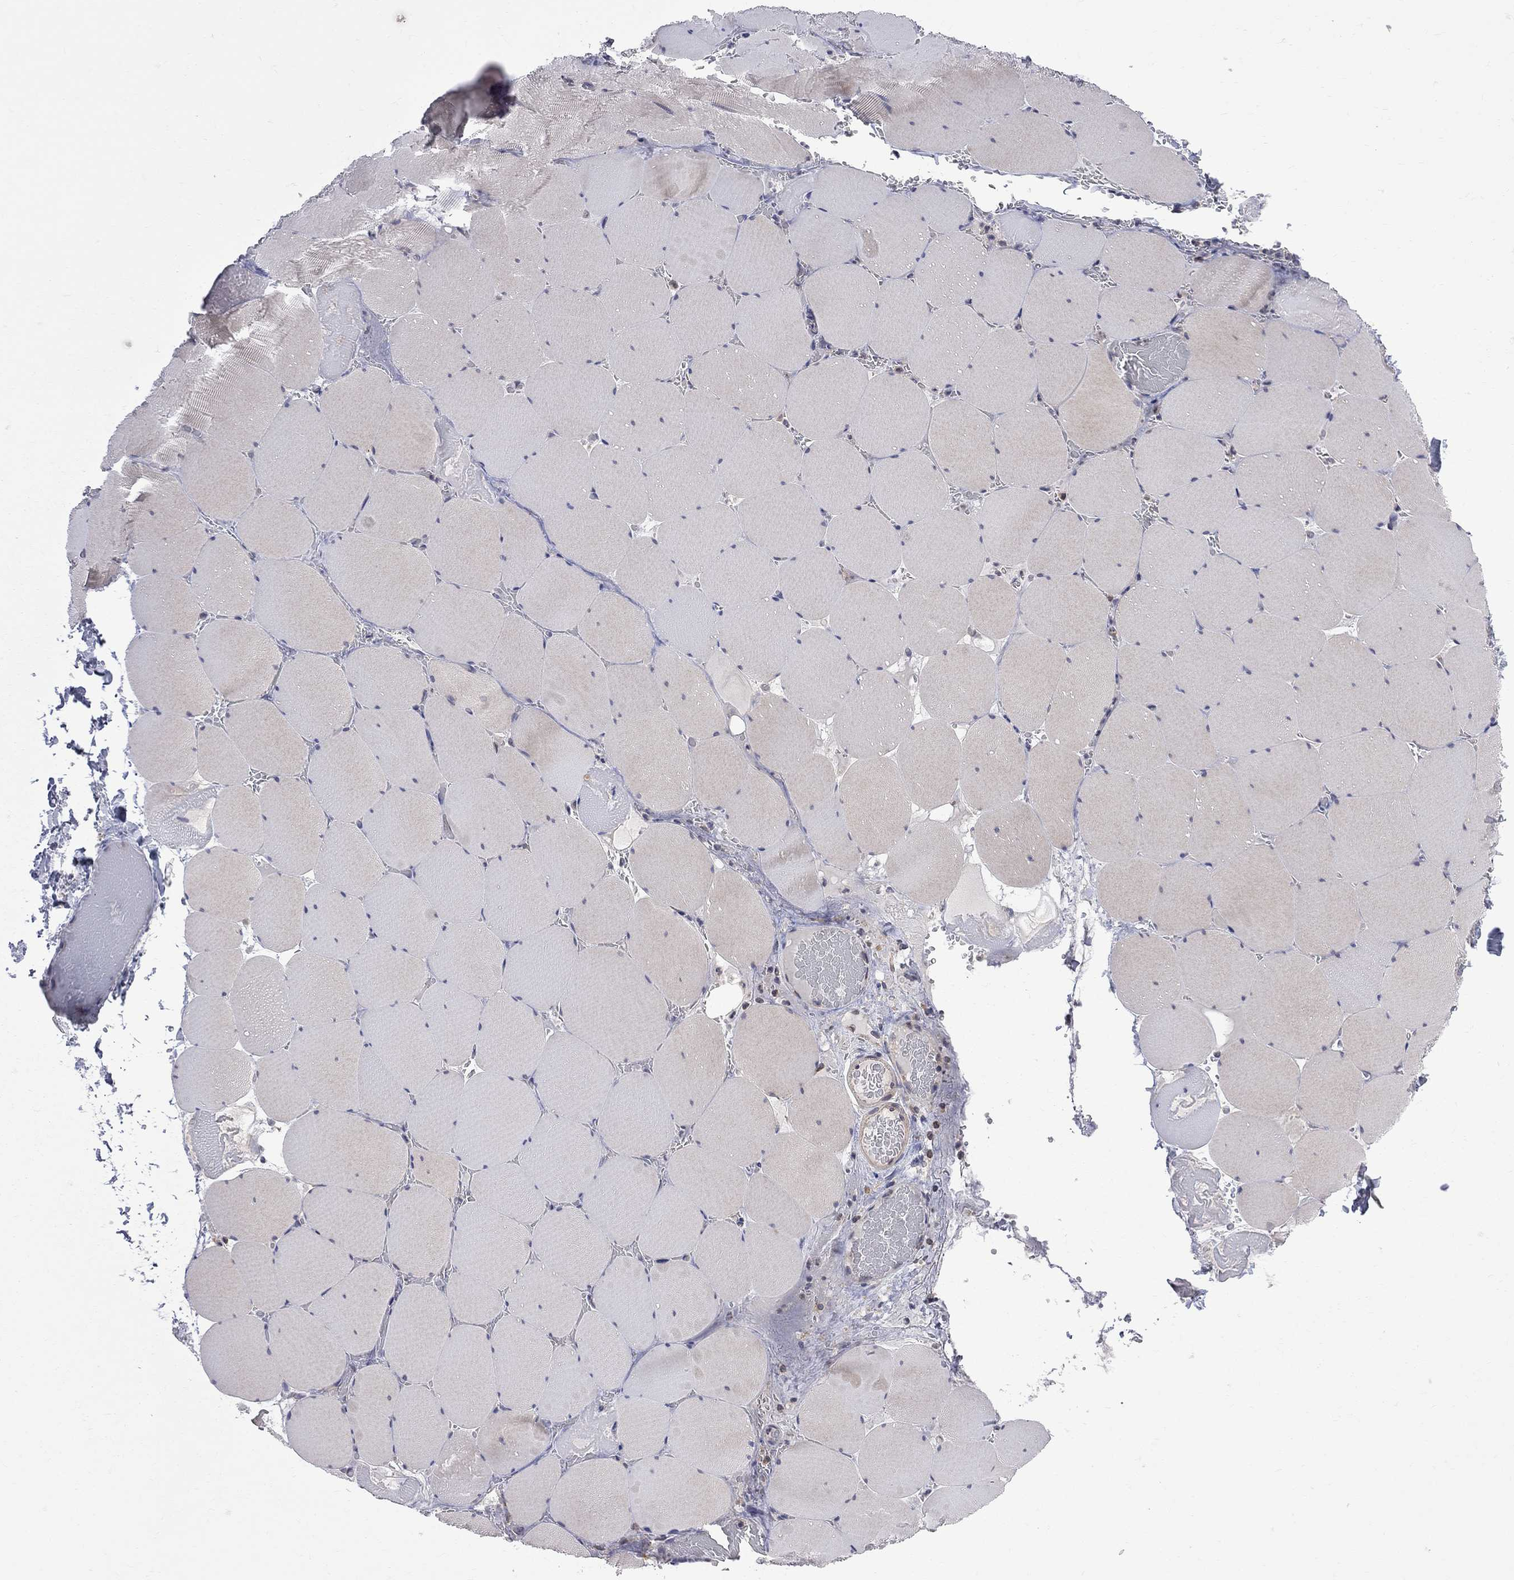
{"staining": {"intensity": "negative", "quantity": "none", "location": "none"}, "tissue": "skeletal muscle", "cell_type": "Myocytes", "image_type": "normal", "snomed": [{"axis": "morphology", "description": "Normal tissue, NOS"}, {"axis": "morphology", "description": "Malignant melanoma, Metastatic site"}, {"axis": "topography", "description": "Skeletal muscle"}], "caption": "High magnification brightfield microscopy of benign skeletal muscle stained with DAB (brown) and counterstained with hematoxylin (blue): myocytes show no significant staining. Nuclei are stained in blue.", "gene": "CNOT11", "patient": {"sex": "male", "age": 50}}